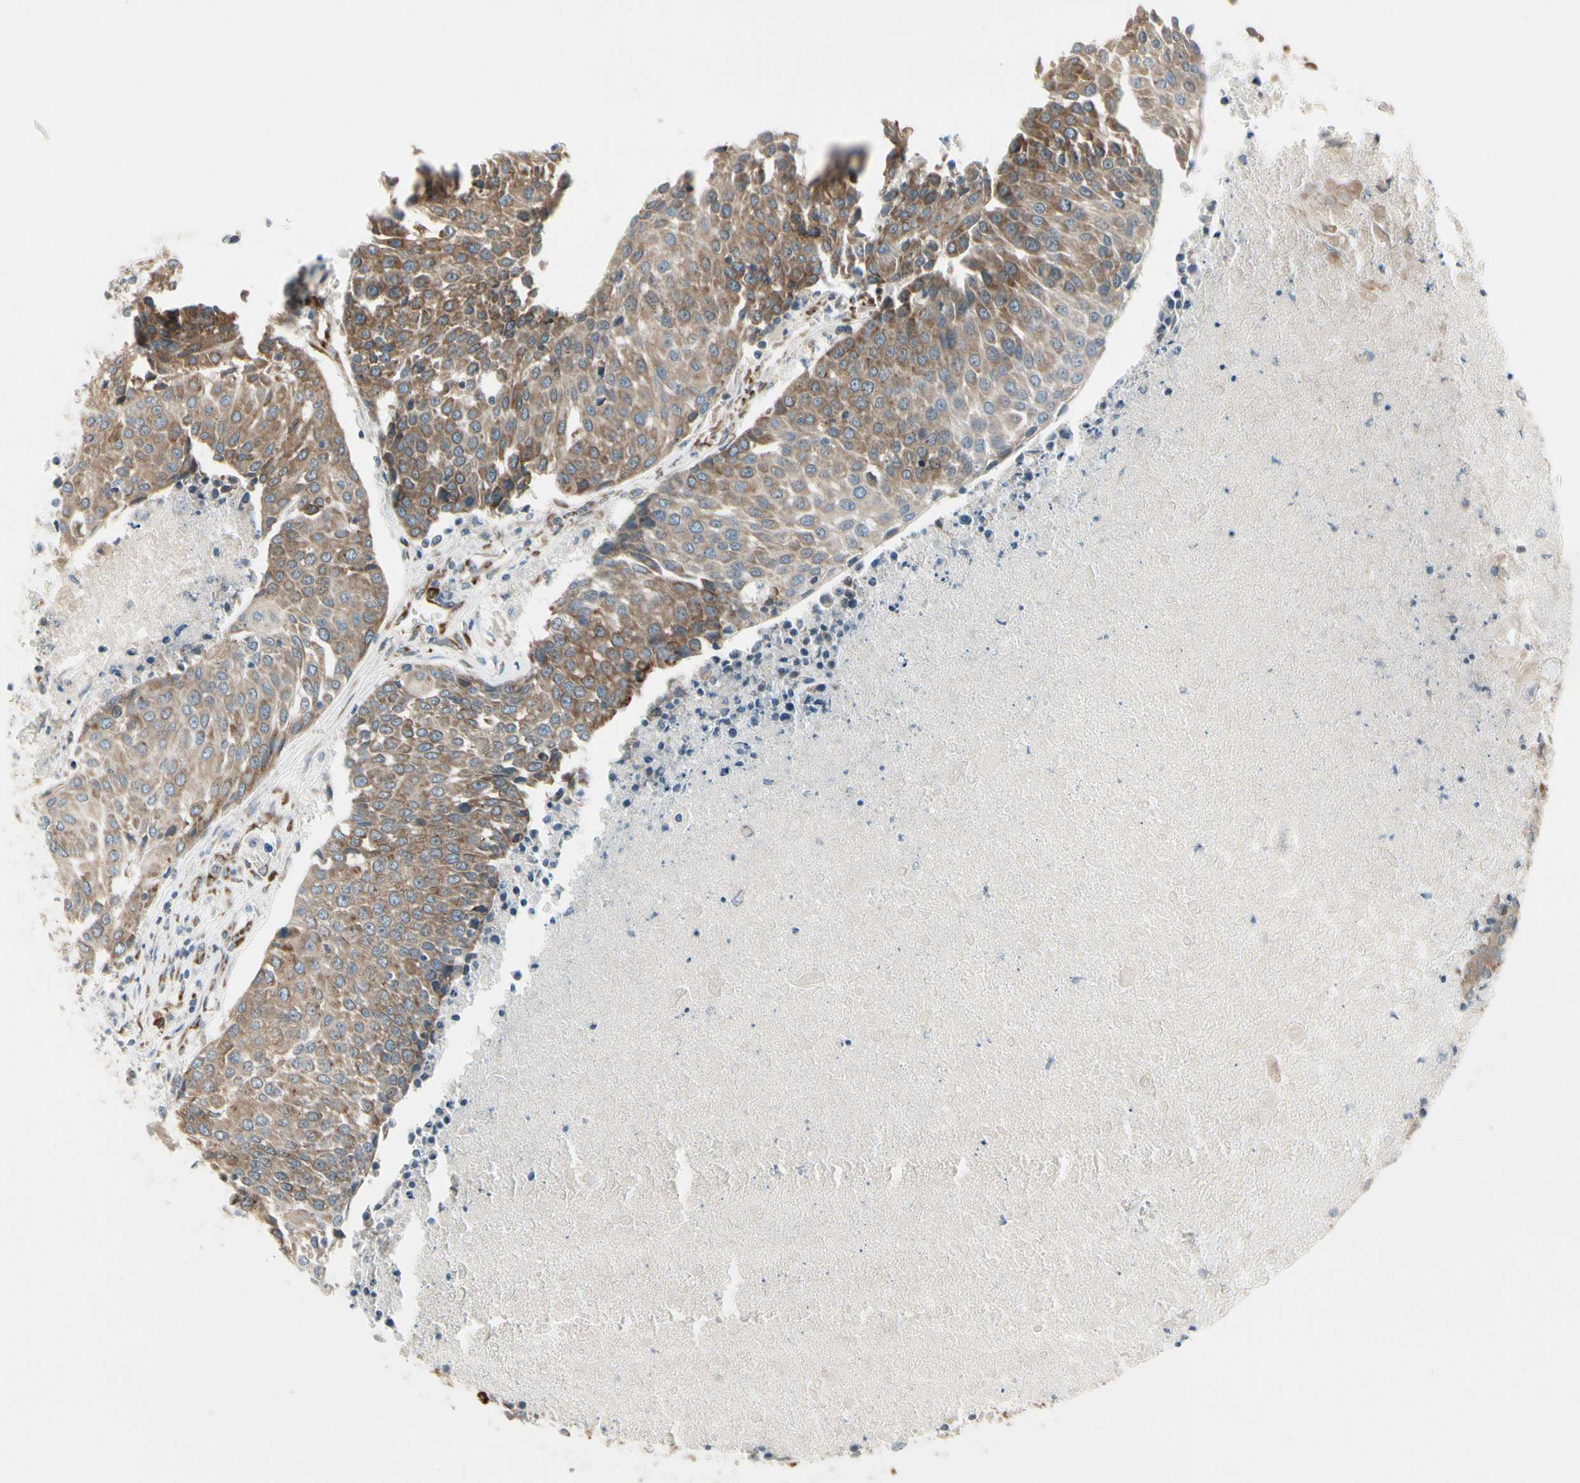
{"staining": {"intensity": "moderate", "quantity": ">75%", "location": "cytoplasmic/membranous"}, "tissue": "urothelial cancer", "cell_type": "Tumor cells", "image_type": "cancer", "snomed": [{"axis": "morphology", "description": "Urothelial carcinoma, High grade"}, {"axis": "topography", "description": "Urinary bladder"}], "caption": "A brown stain shows moderate cytoplasmic/membranous staining of a protein in human high-grade urothelial carcinoma tumor cells.", "gene": "FNDC3A", "patient": {"sex": "female", "age": 85}}